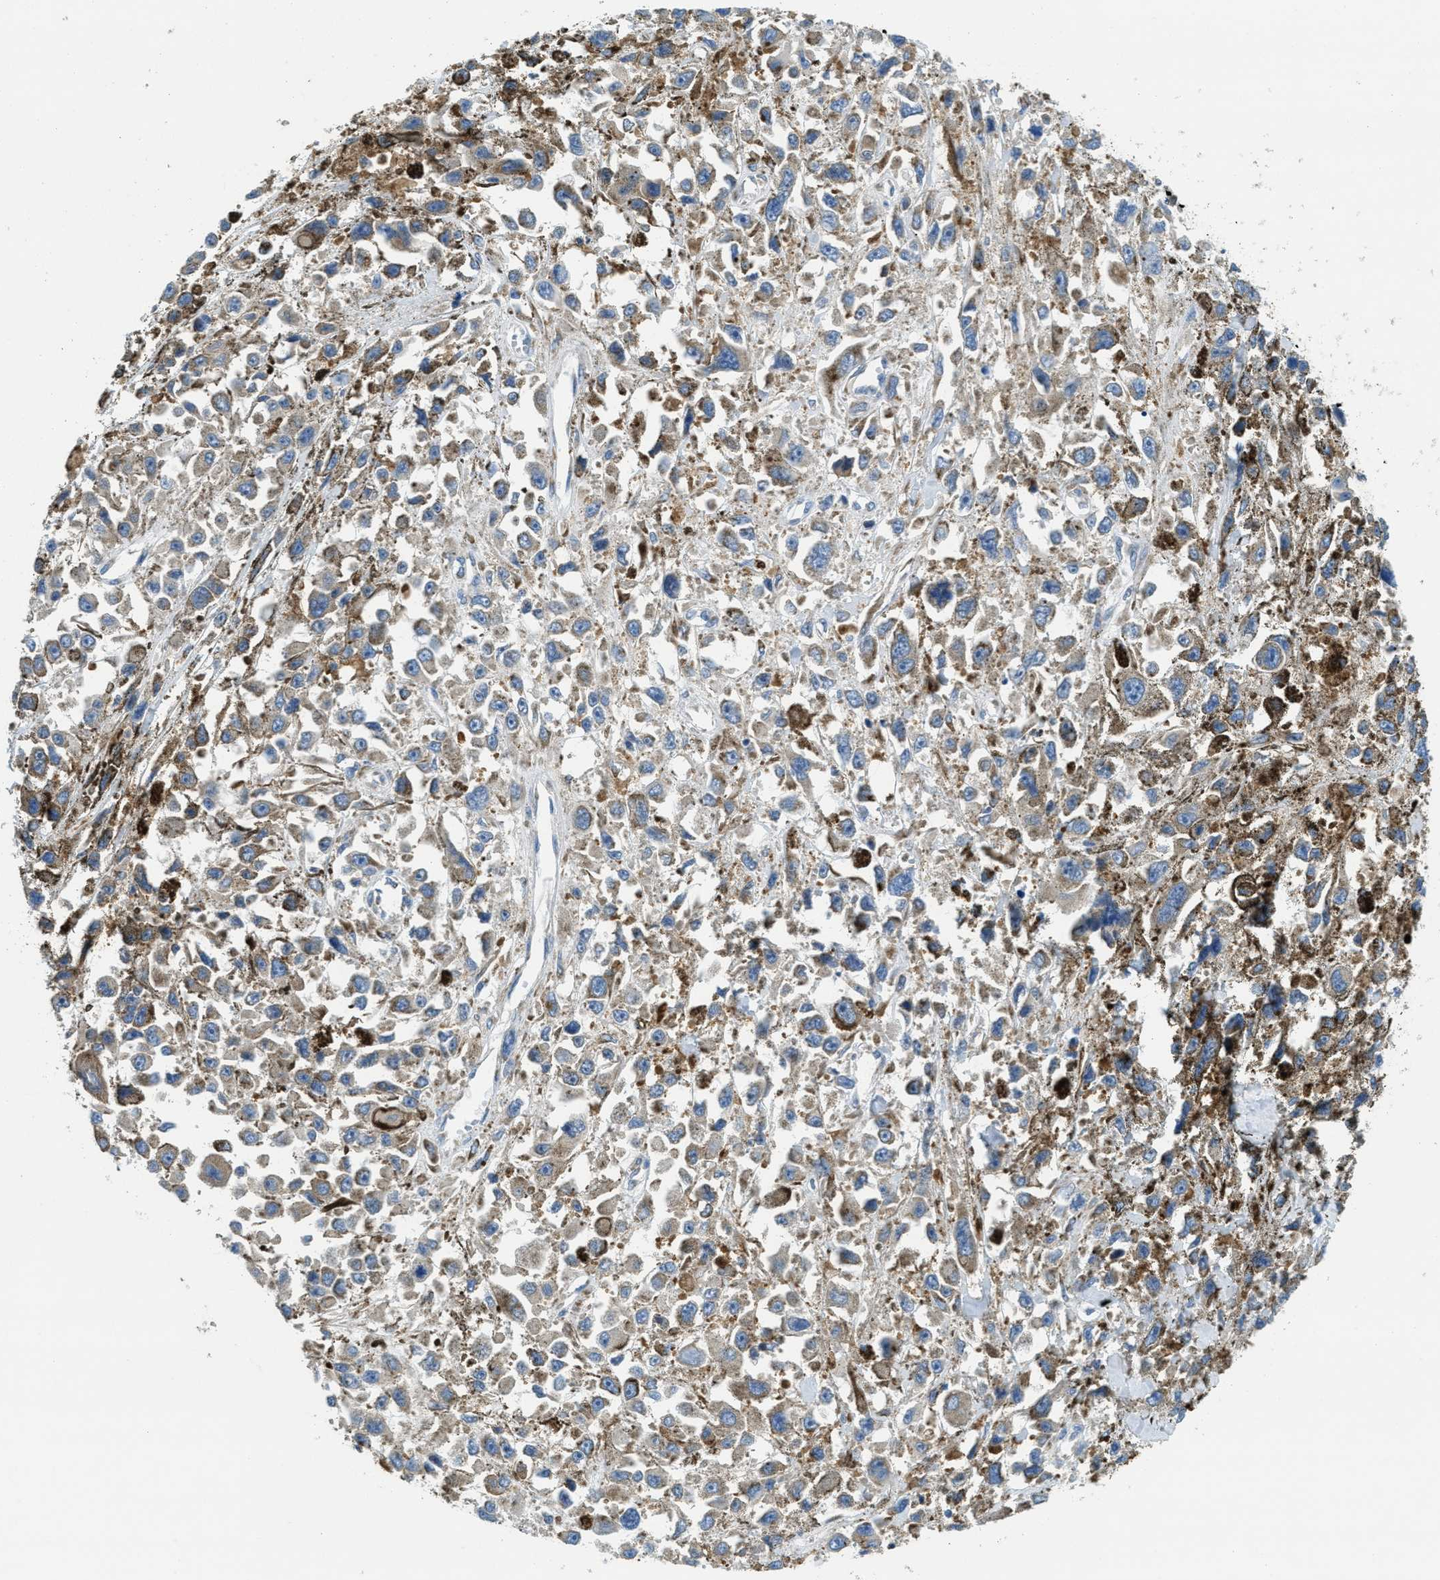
{"staining": {"intensity": "weak", "quantity": "25%-75%", "location": "cytoplasmic/membranous"}, "tissue": "melanoma", "cell_type": "Tumor cells", "image_type": "cancer", "snomed": [{"axis": "morphology", "description": "Malignant melanoma, Metastatic site"}, {"axis": "topography", "description": "Lymph node"}], "caption": "Human melanoma stained with a brown dye displays weak cytoplasmic/membranous positive expression in approximately 25%-75% of tumor cells.", "gene": "SSR1", "patient": {"sex": "male", "age": 59}}